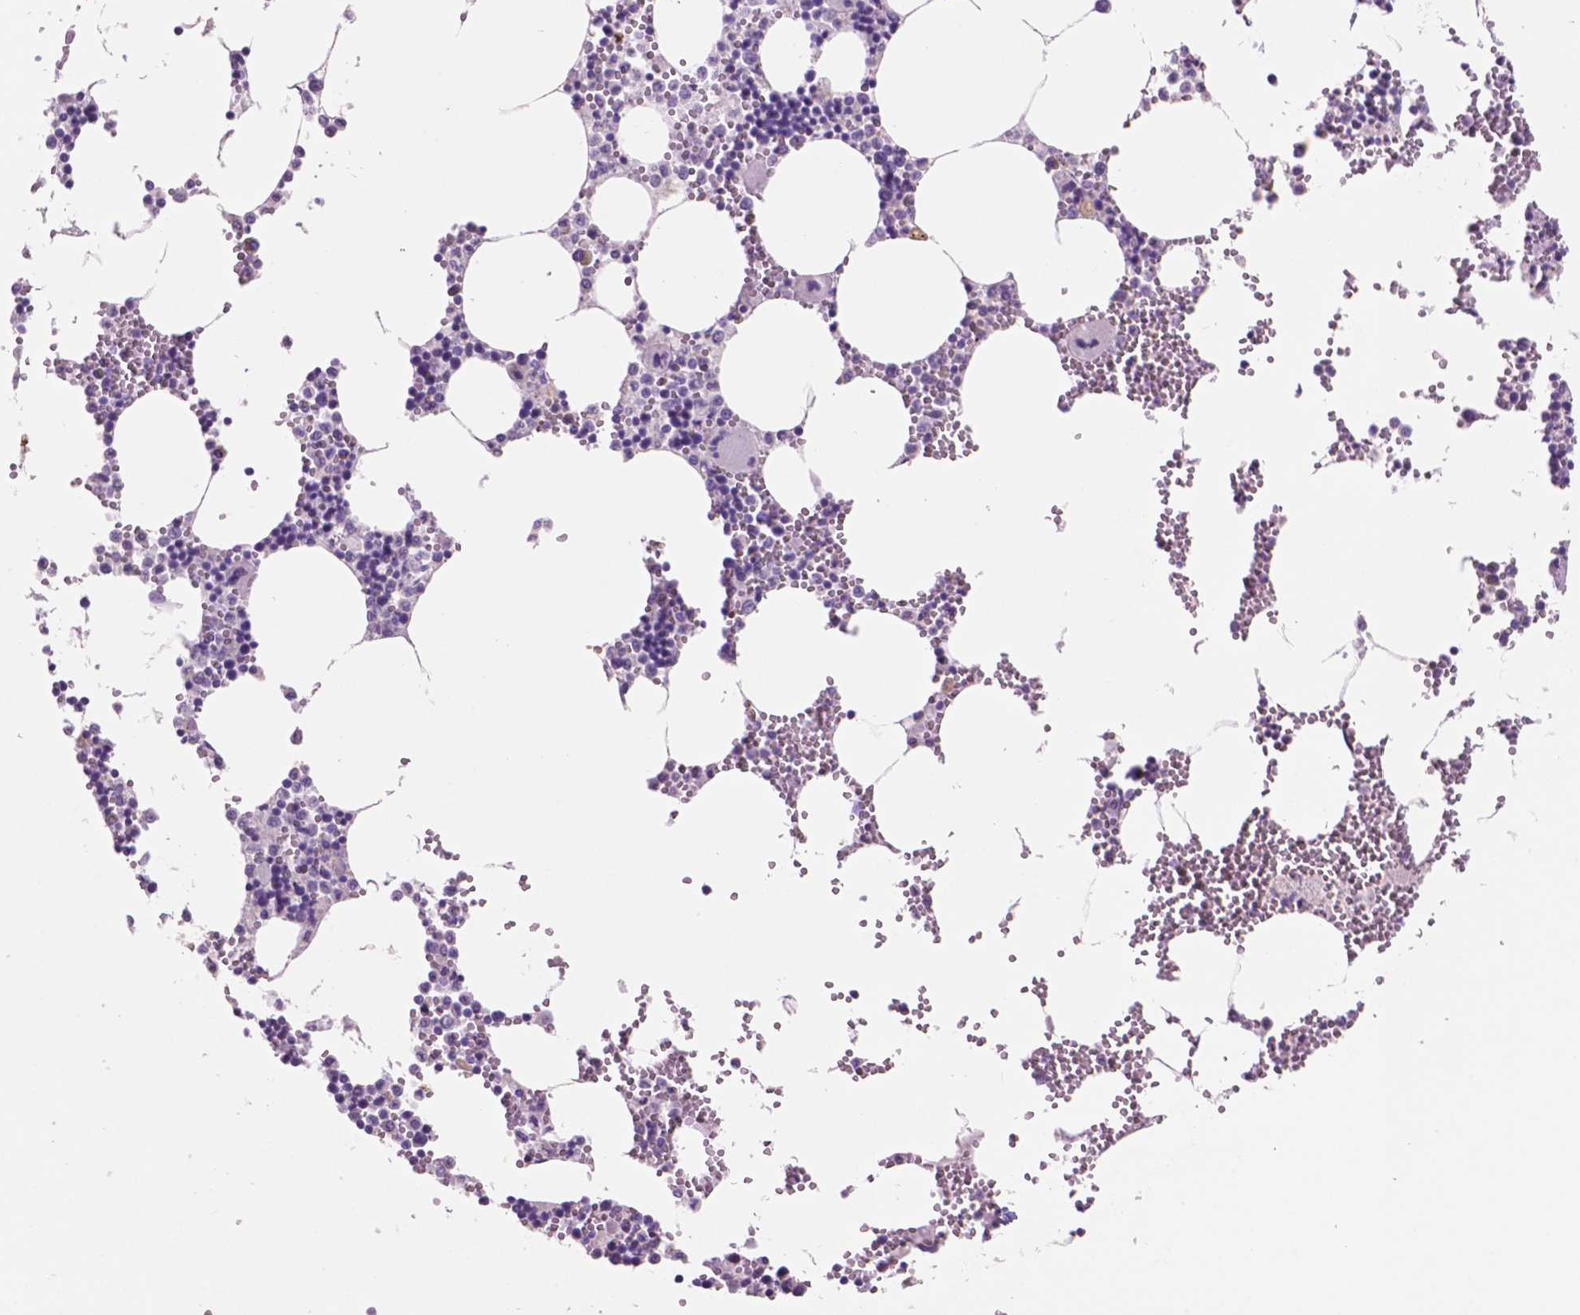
{"staining": {"intensity": "negative", "quantity": "none", "location": "none"}, "tissue": "bone marrow", "cell_type": "Hematopoietic cells", "image_type": "normal", "snomed": [{"axis": "morphology", "description": "Normal tissue, NOS"}, {"axis": "topography", "description": "Bone marrow"}], "caption": "Bone marrow was stained to show a protein in brown. There is no significant expression in hematopoietic cells. The staining is performed using DAB (3,3'-diaminobenzidine) brown chromogen with nuclei counter-stained in using hematoxylin.", "gene": "IDO1", "patient": {"sex": "male", "age": 54}}